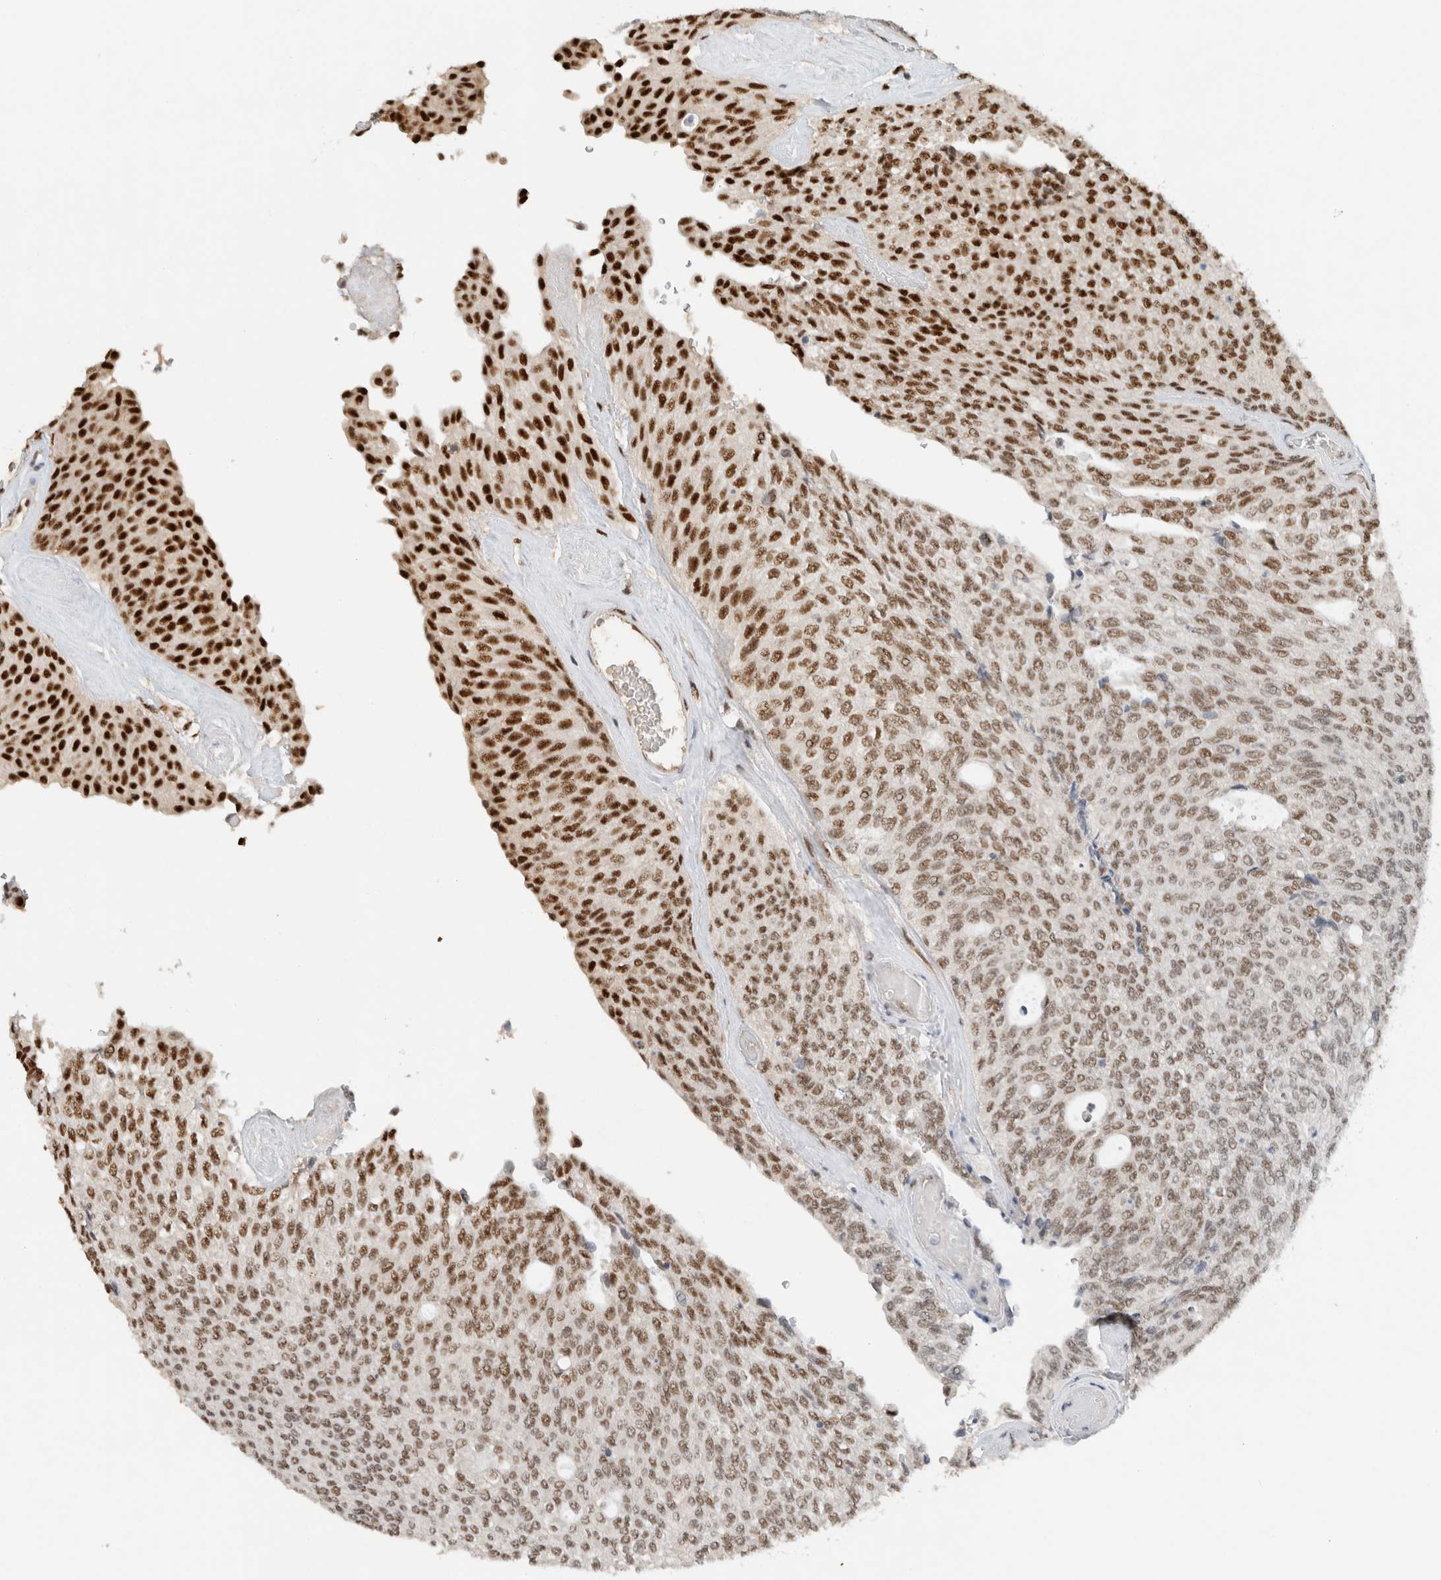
{"staining": {"intensity": "strong", "quantity": "25%-75%", "location": "nuclear"}, "tissue": "urothelial cancer", "cell_type": "Tumor cells", "image_type": "cancer", "snomed": [{"axis": "morphology", "description": "Urothelial carcinoma, Low grade"}, {"axis": "topography", "description": "Urinary bladder"}], "caption": "IHC image of urothelial cancer stained for a protein (brown), which displays high levels of strong nuclear expression in approximately 25%-75% of tumor cells.", "gene": "DDX42", "patient": {"sex": "female", "age": 79}}